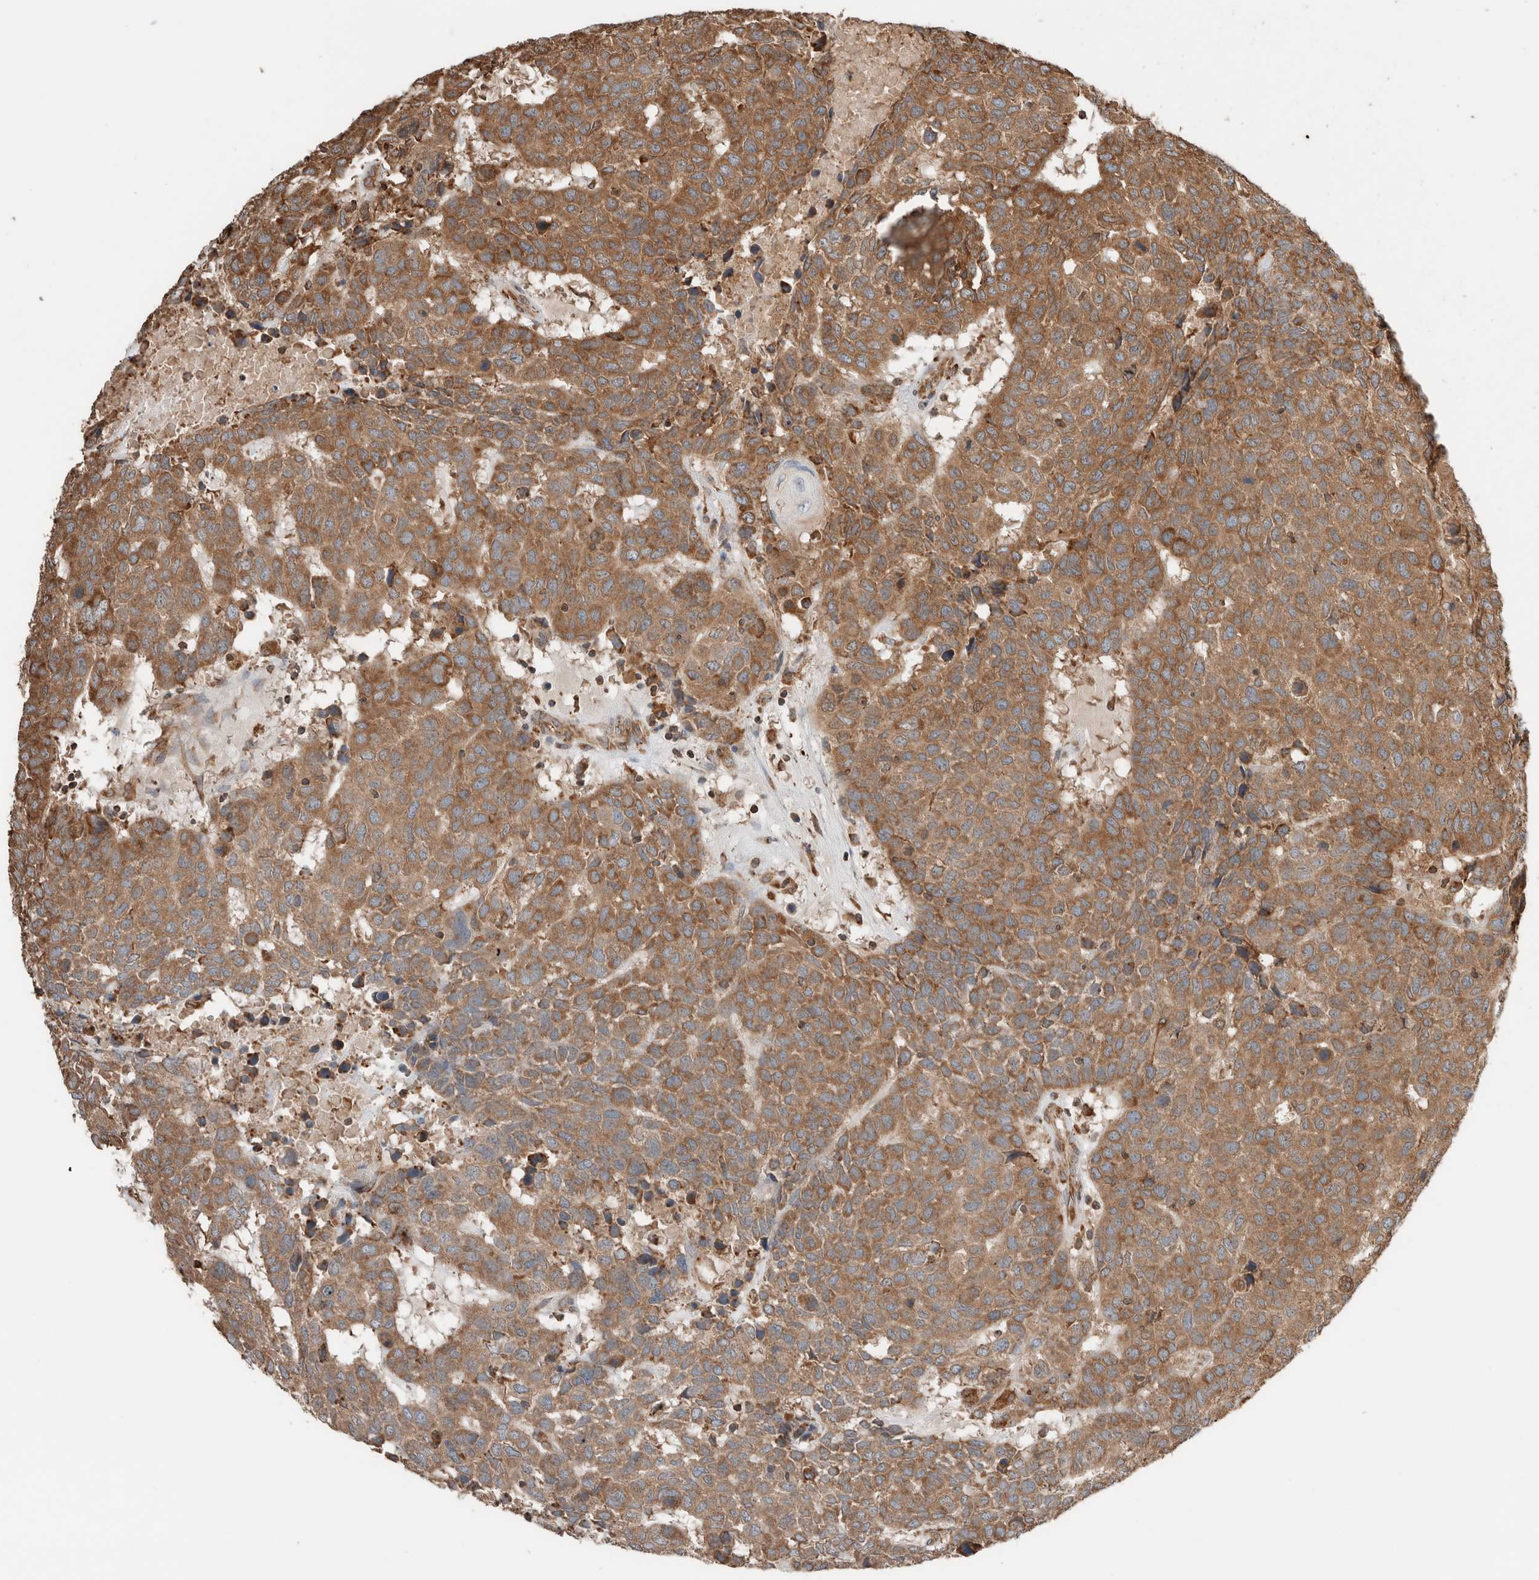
{"staining": {"intensity": "moderate", "quantity": ">75%", "location": "cytoplasmic/membranous"}, "tissue": "head and neck cancer", "cell_type": "Tumor cells", "image_type": "cancer", "snomed": [{"axis": "morphology", "description": "Squamous cell carcinoma, NOS"}, {"axis": "topography", "description": "Head-Neck"}], "caption": "A histopathology image of squamous cell carcinoma (head and neck) stained for a protein demonstrates moderate cytoplasmic/membranous brown staining in tumor cells. Nuclei are stained in blue.", "gene": "ERAP2", "patient": {"sex": "male", "age": 66}}